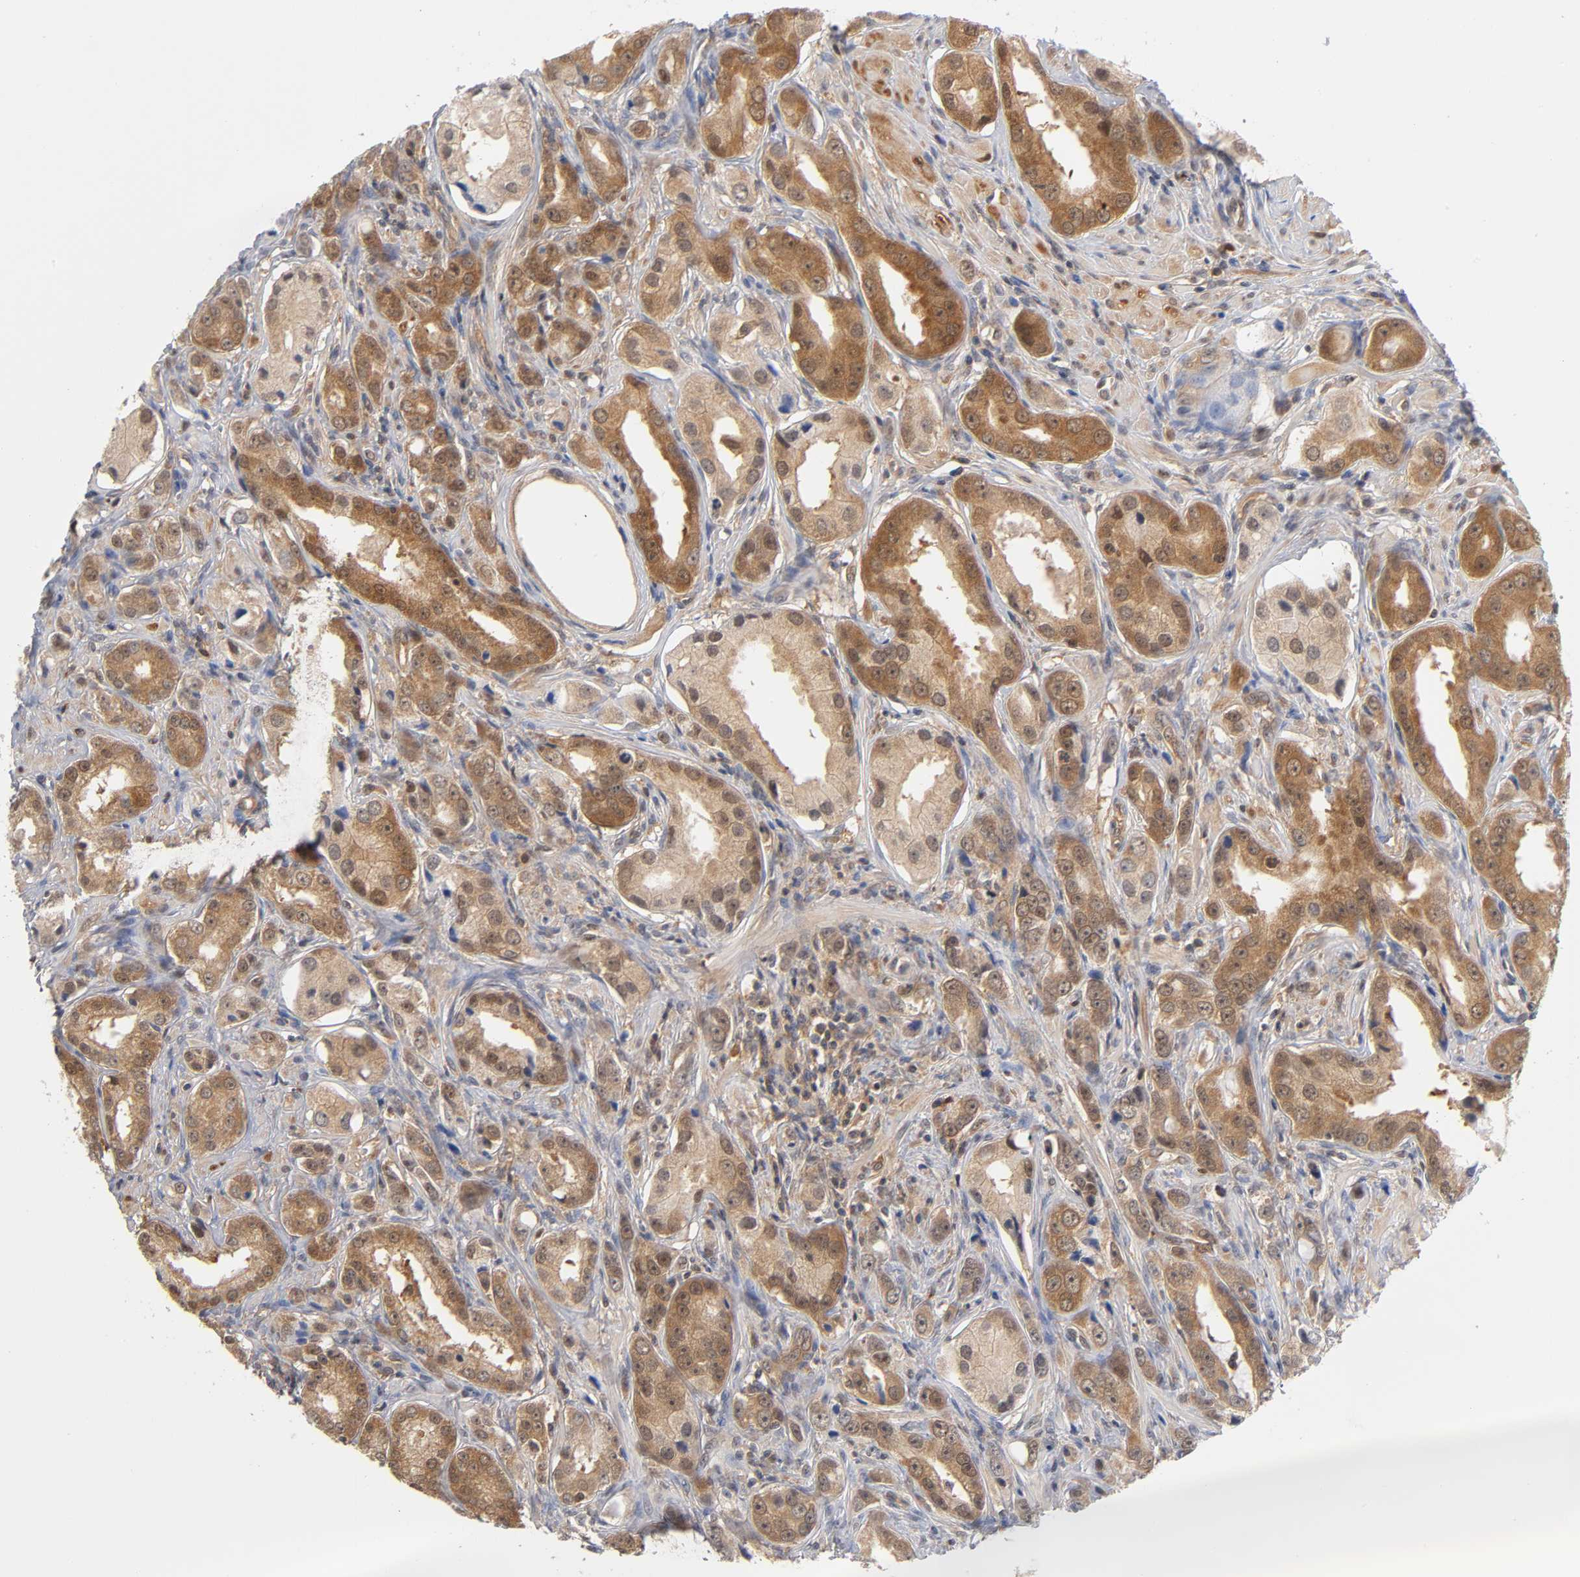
{"staining": {"intensity": "strong", "quantity": ">75%", "location": "cytoplasmic/membranous"}, "tissue": "prostate cancer", "cell_type": "Tumor cells", "image_type": "cancer", "snomed": [{"axis": "morphology", "description": "Adenocarcinoma, Medium grade"}, {"axis": "topography", "description": "Prostate"}], "caption": "A high-resolution histopathology image shows IHC staining of adenocarcinoma (medium-grade) (prostate), which shows strong cytoplasmic/membranous positivity in approximately >75% of tumor cells.", "gene": "DFFB", "patient": {"sex": "male", "age": 53}}